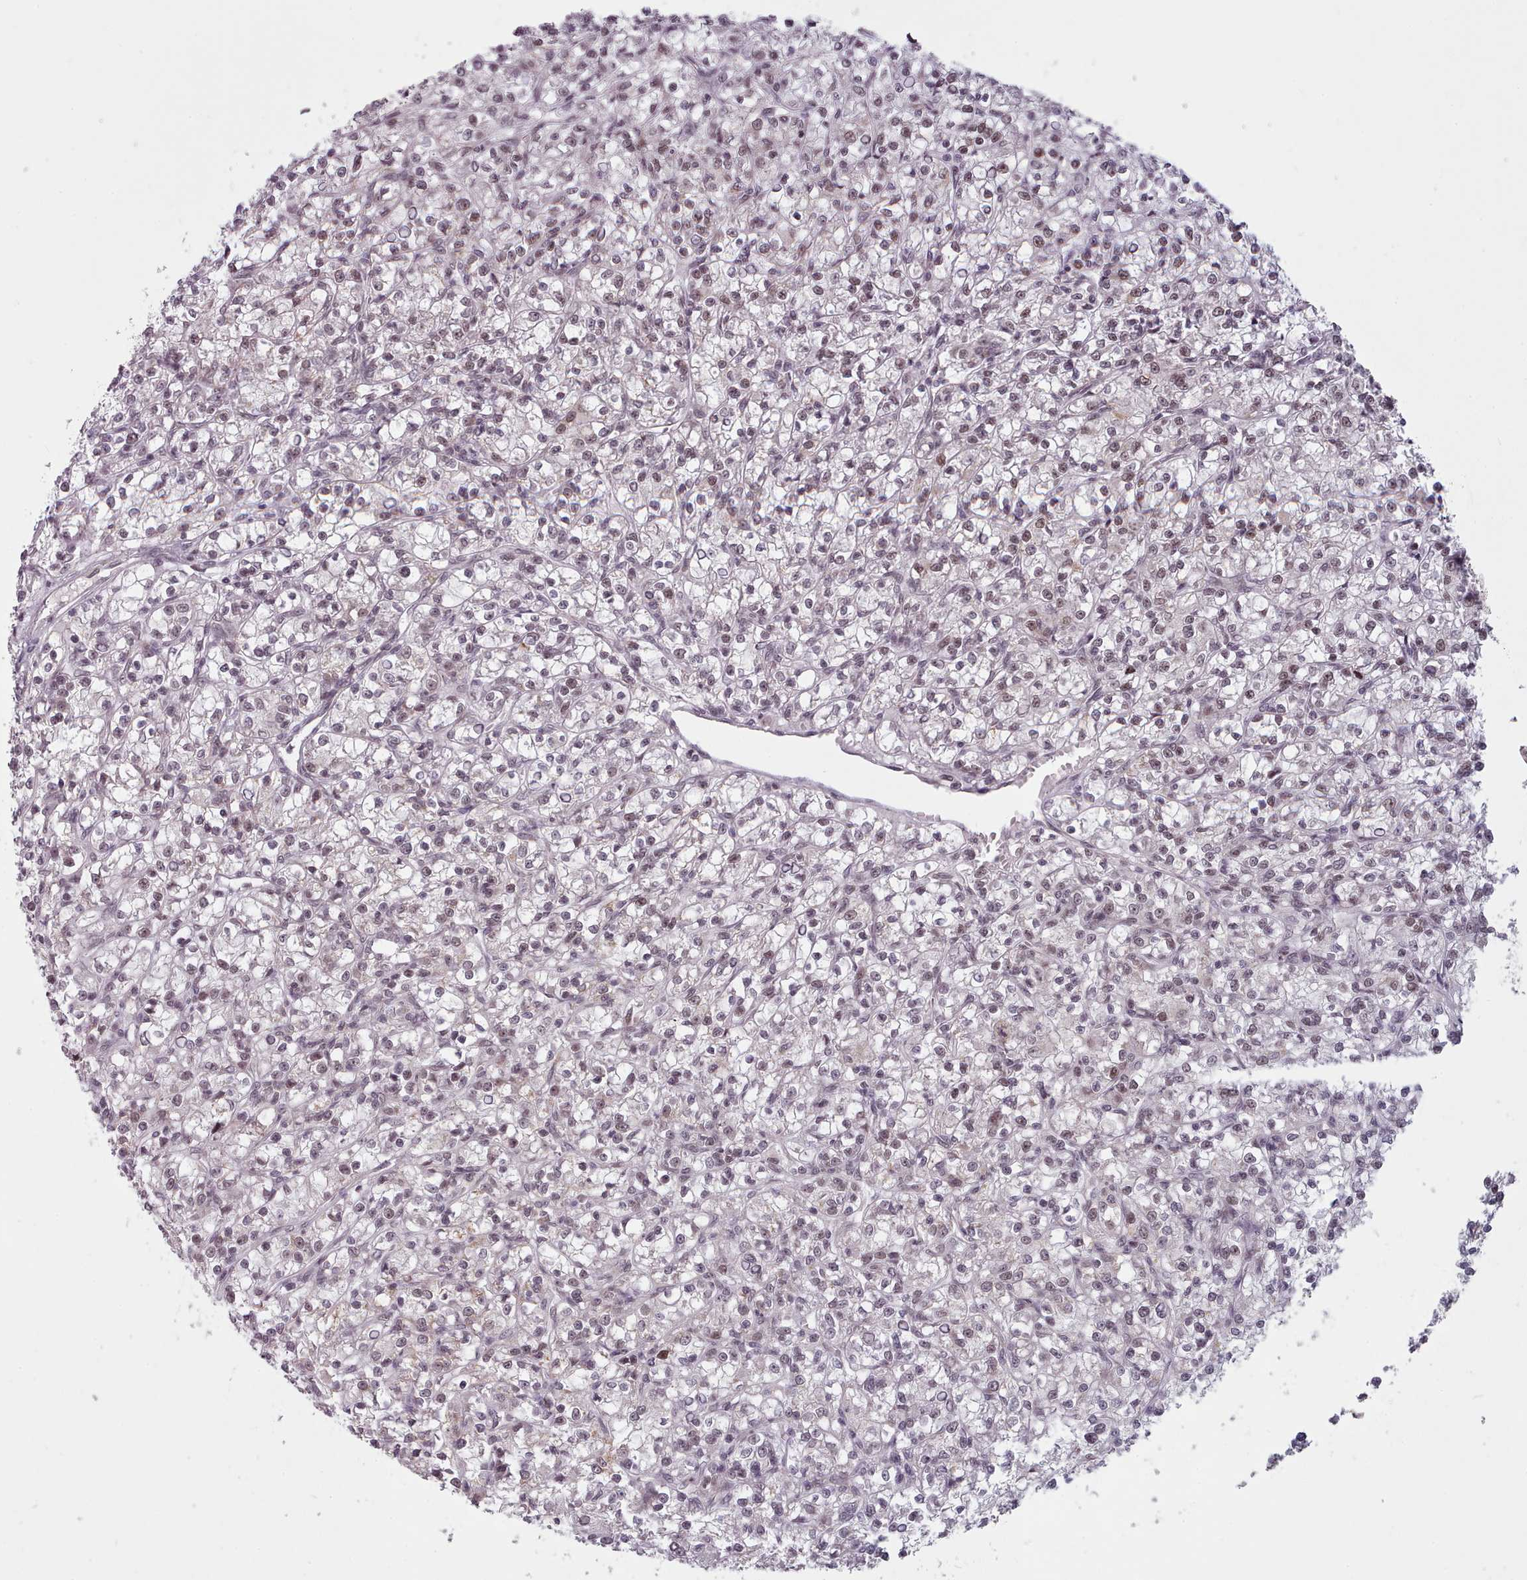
{"staining": {"intensity": "weak", "quantity": "25%-75%", "location": "nuclear"}, "tissue": "renal cancer", "cell_type": "Tumor cells", "image_type": "cancer", "snomed": [{"axis": "morphology", "description": "Adenocarcinoma, NOS"}, {"axis": "topography", "description": "Kidney"}], "caption": "A brown stain highlights weak nuclear expression of a protein in renal cancer (adenocarcinoma) tumor cells. Nuclei are stained in blue.", "gene": "SRSF9", "patient": {"sex": "female", "age": 59}}